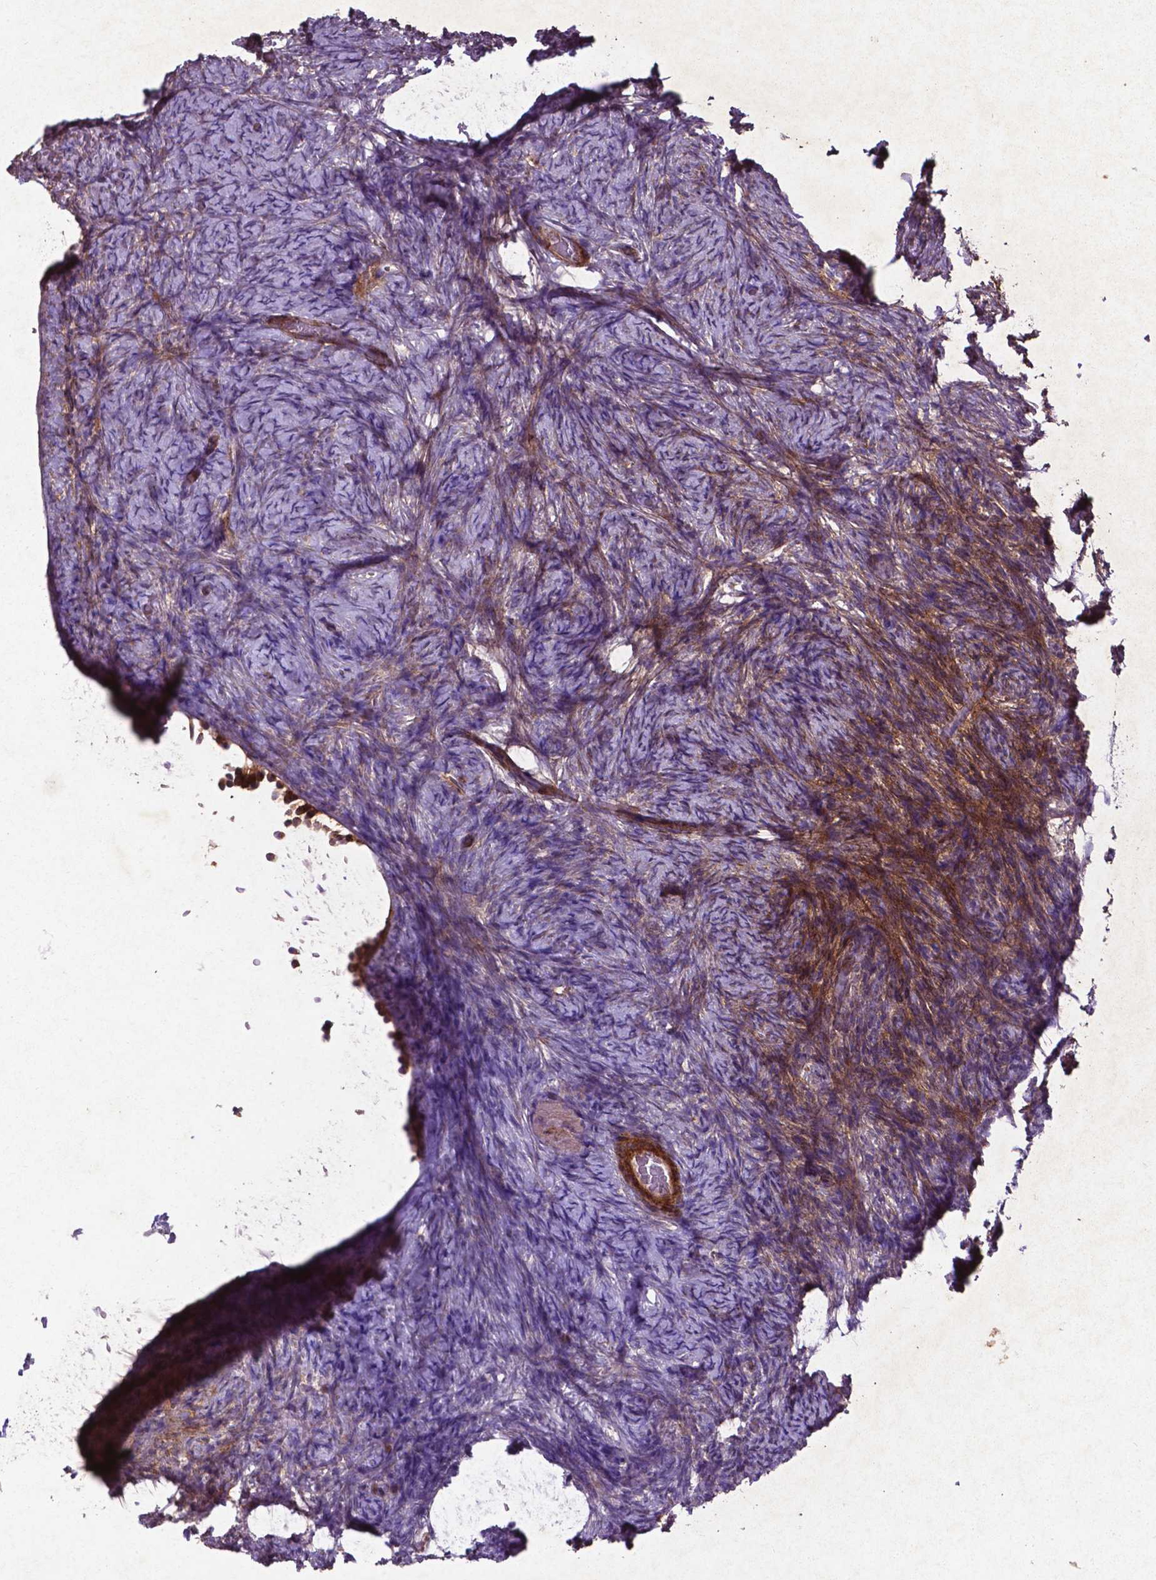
{"staining": {"intensity": "moderate", "quantity": "<25%", "location": "cytoplasmic/membranous"}, "tissue": "ovary", "cell_type": "Ovarian stroma cells", "image_type": "normal", "snomed": [{"axis": "morphology", "description": "Normal tissue, NOS"}, {"axis": "topography", "description": "Ovary"}], "caption": "DAB (3,3'-diaminobenzidine) immunohistochemical staining of unremarkable human ovary shows moderate cytoplasmic/membranous protein staining in about <25% of ovarian stroma cells. Nuclei are stained in blue.", "gene": "RRAS", "patient": {"sex": "female", "age": 34}}